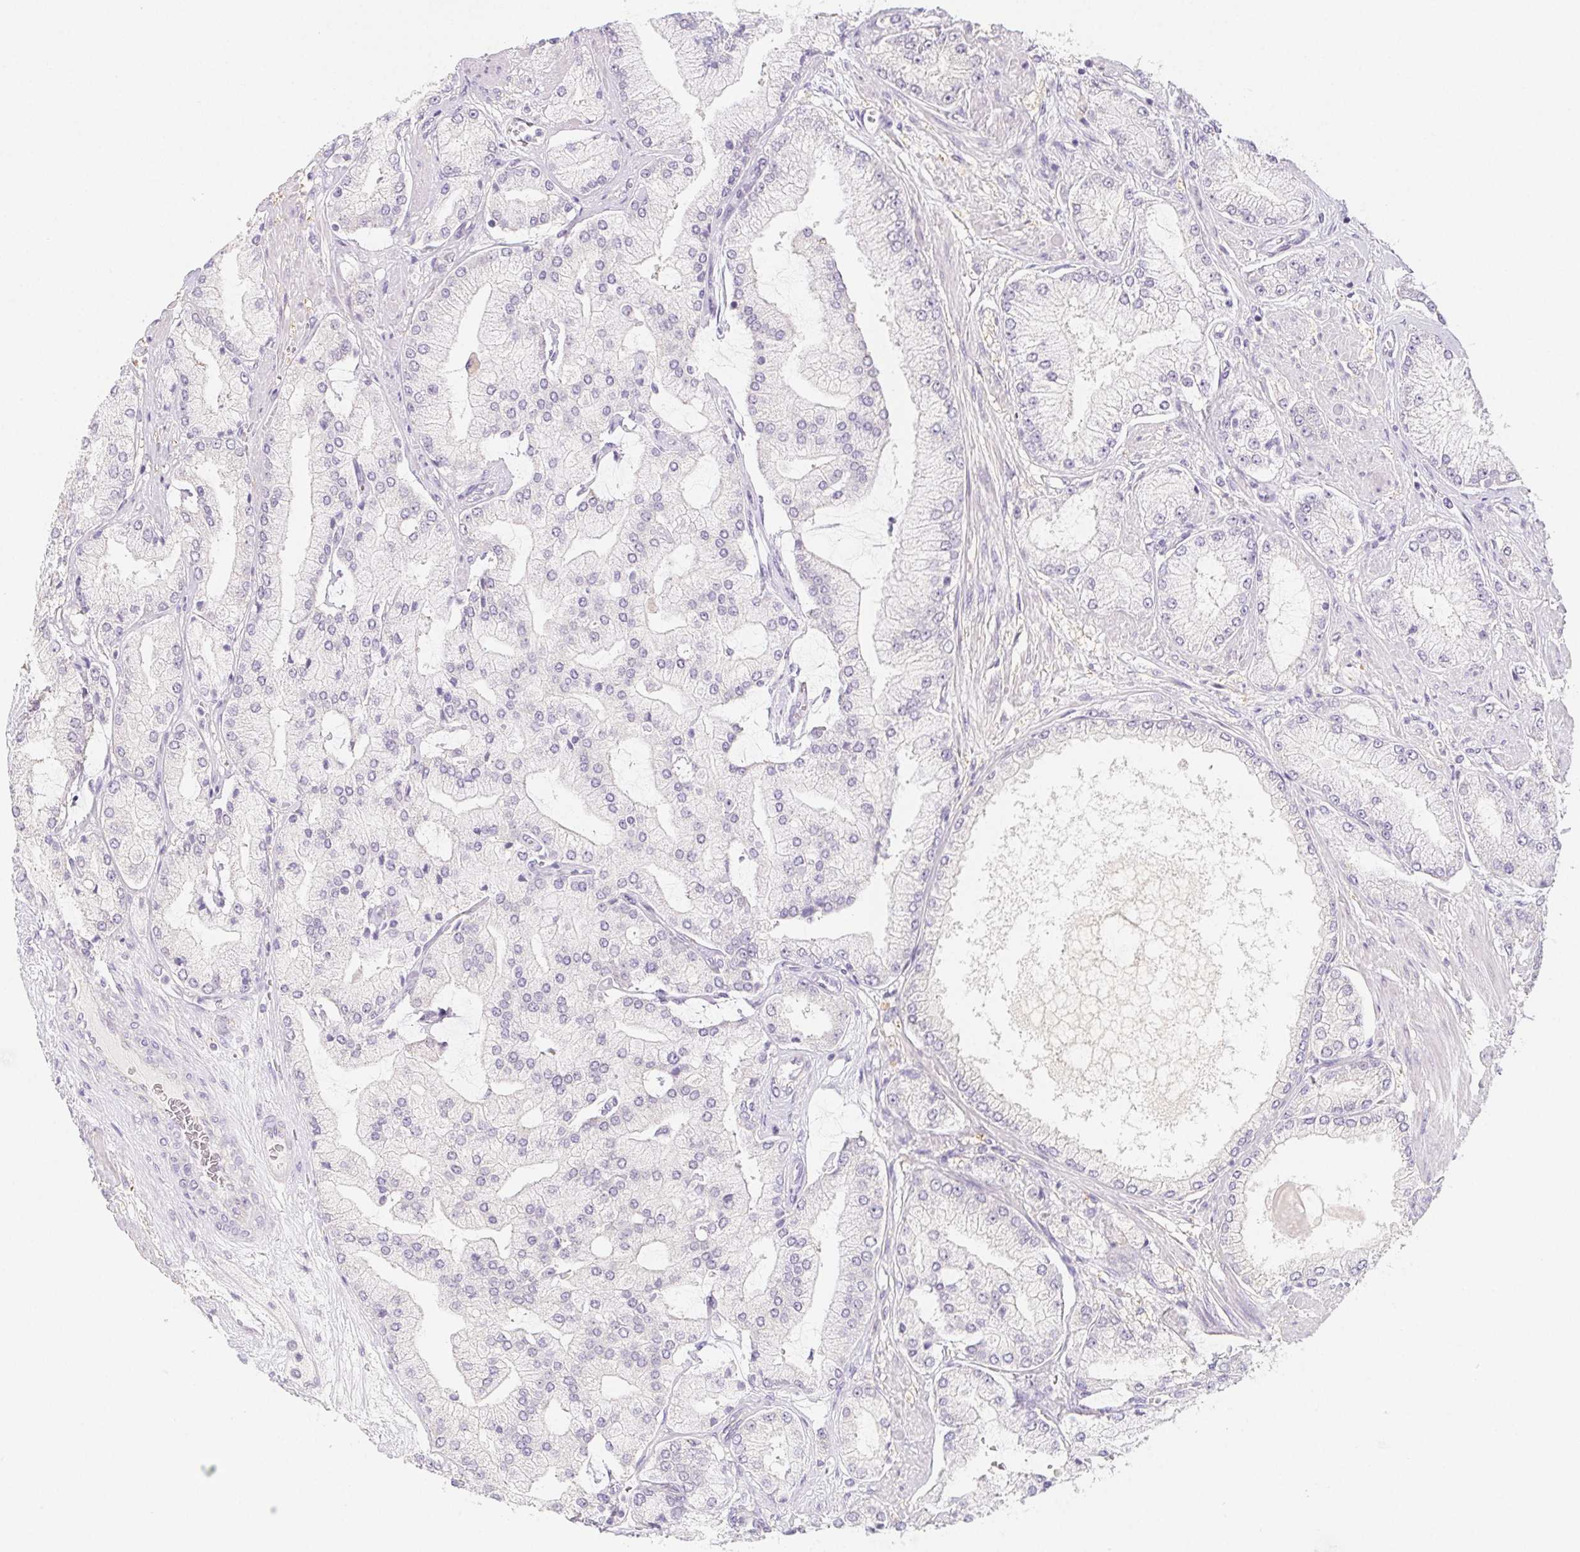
{"staining": {"intensity": "negative", "quantity": "none", "location": "none"}, "tissue": "prostate cancer", "cell_type": "Tumor cells", "image_type": "cancer", "snomed": [{"axis": "morphology", "description": "Adenocarcinoma, High grade"}, {"axis": "topography", "description": "Prostate"}], "caption": "This is a photomicrograph of IHC staining of prostate cancer (adenocarcinoma (high-grade)), which shows no positivity in tumor cells. (Brightfield microscopy of DAB (3,3'-diaminobenzidine) immunohistochemistry (IHC) at high magnification).", "gene": "ZBBX", "patient": {"sex": "male", "age": 68}}